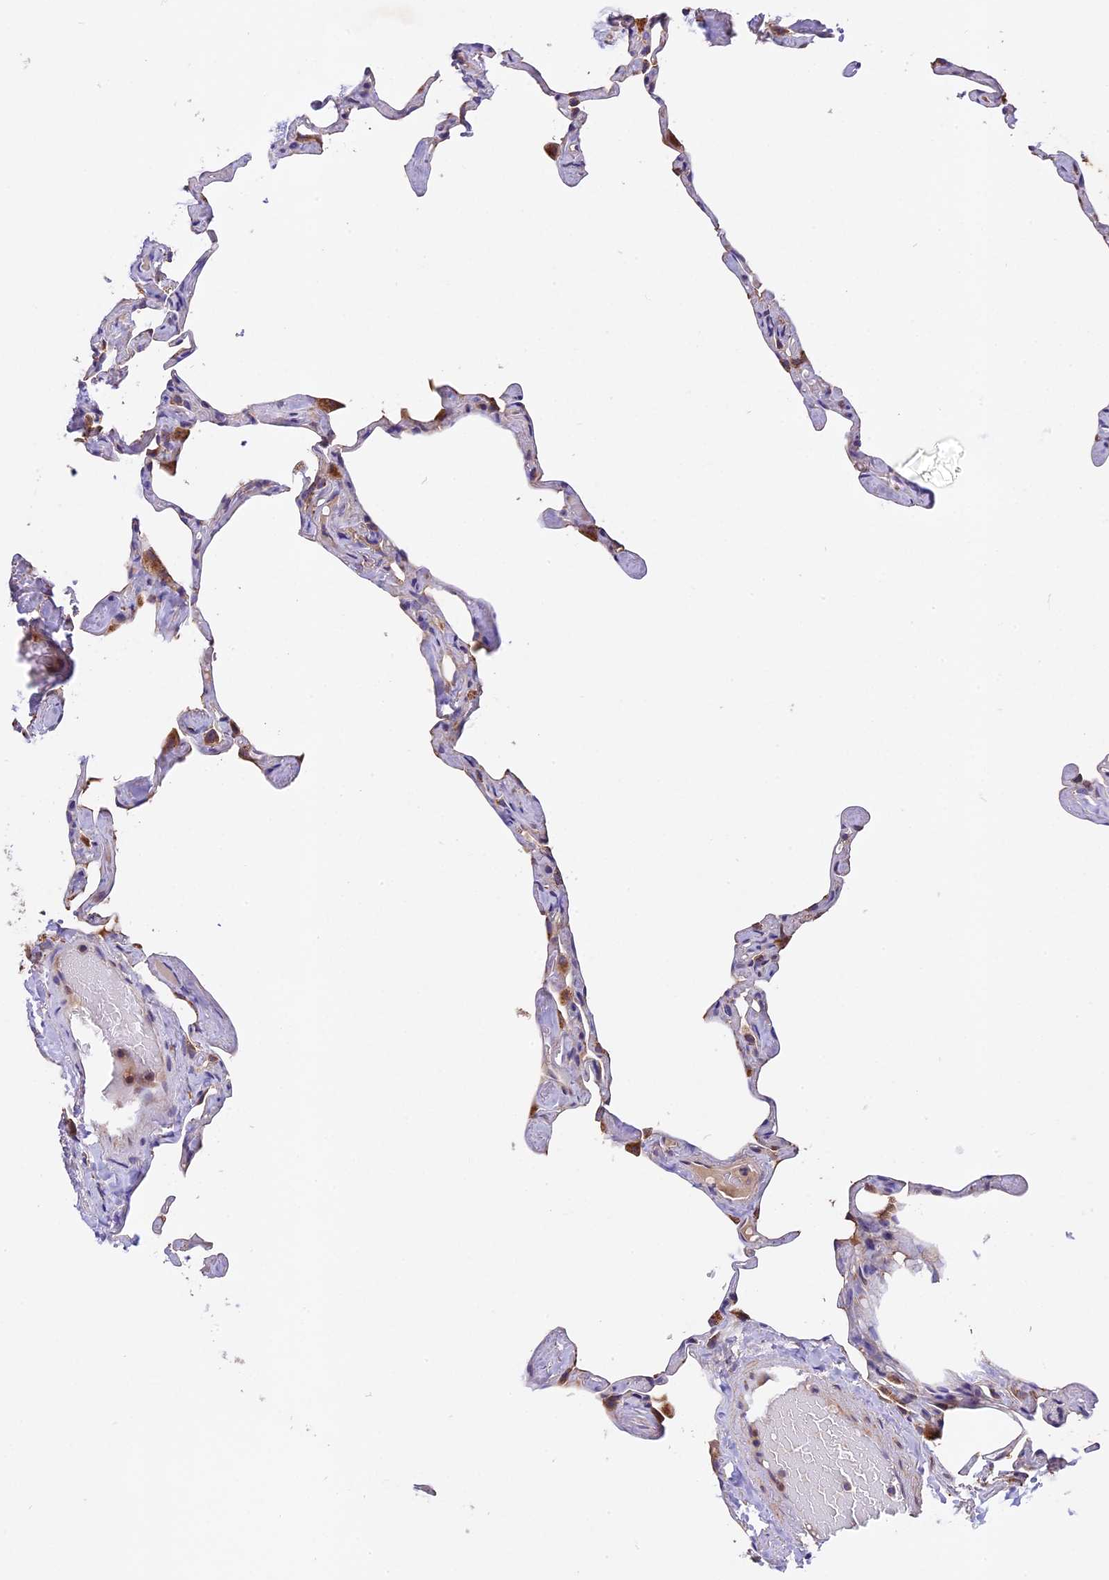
{"staining": {"intensity": "moderate", "quantity": "25%-75%", "location": "cytoplasmic/membranous"}, "tissue": "lung", "cell_type": "Alveolar cells", "image_type": "normal", "snomed": [{"axis": "morphology", "description": "Normal tissue, NOS"}, {"axis": "topography", "description": "Lung"}], "caption": "Moderate cytoplasmic/membranous expression for a protein is appreciated in approximately 25%-75% of alveolar cells of unremarkable lung using immunohistochemistry.", "gene": "COPE", "patient": {"sex": "male", "age": 65}}